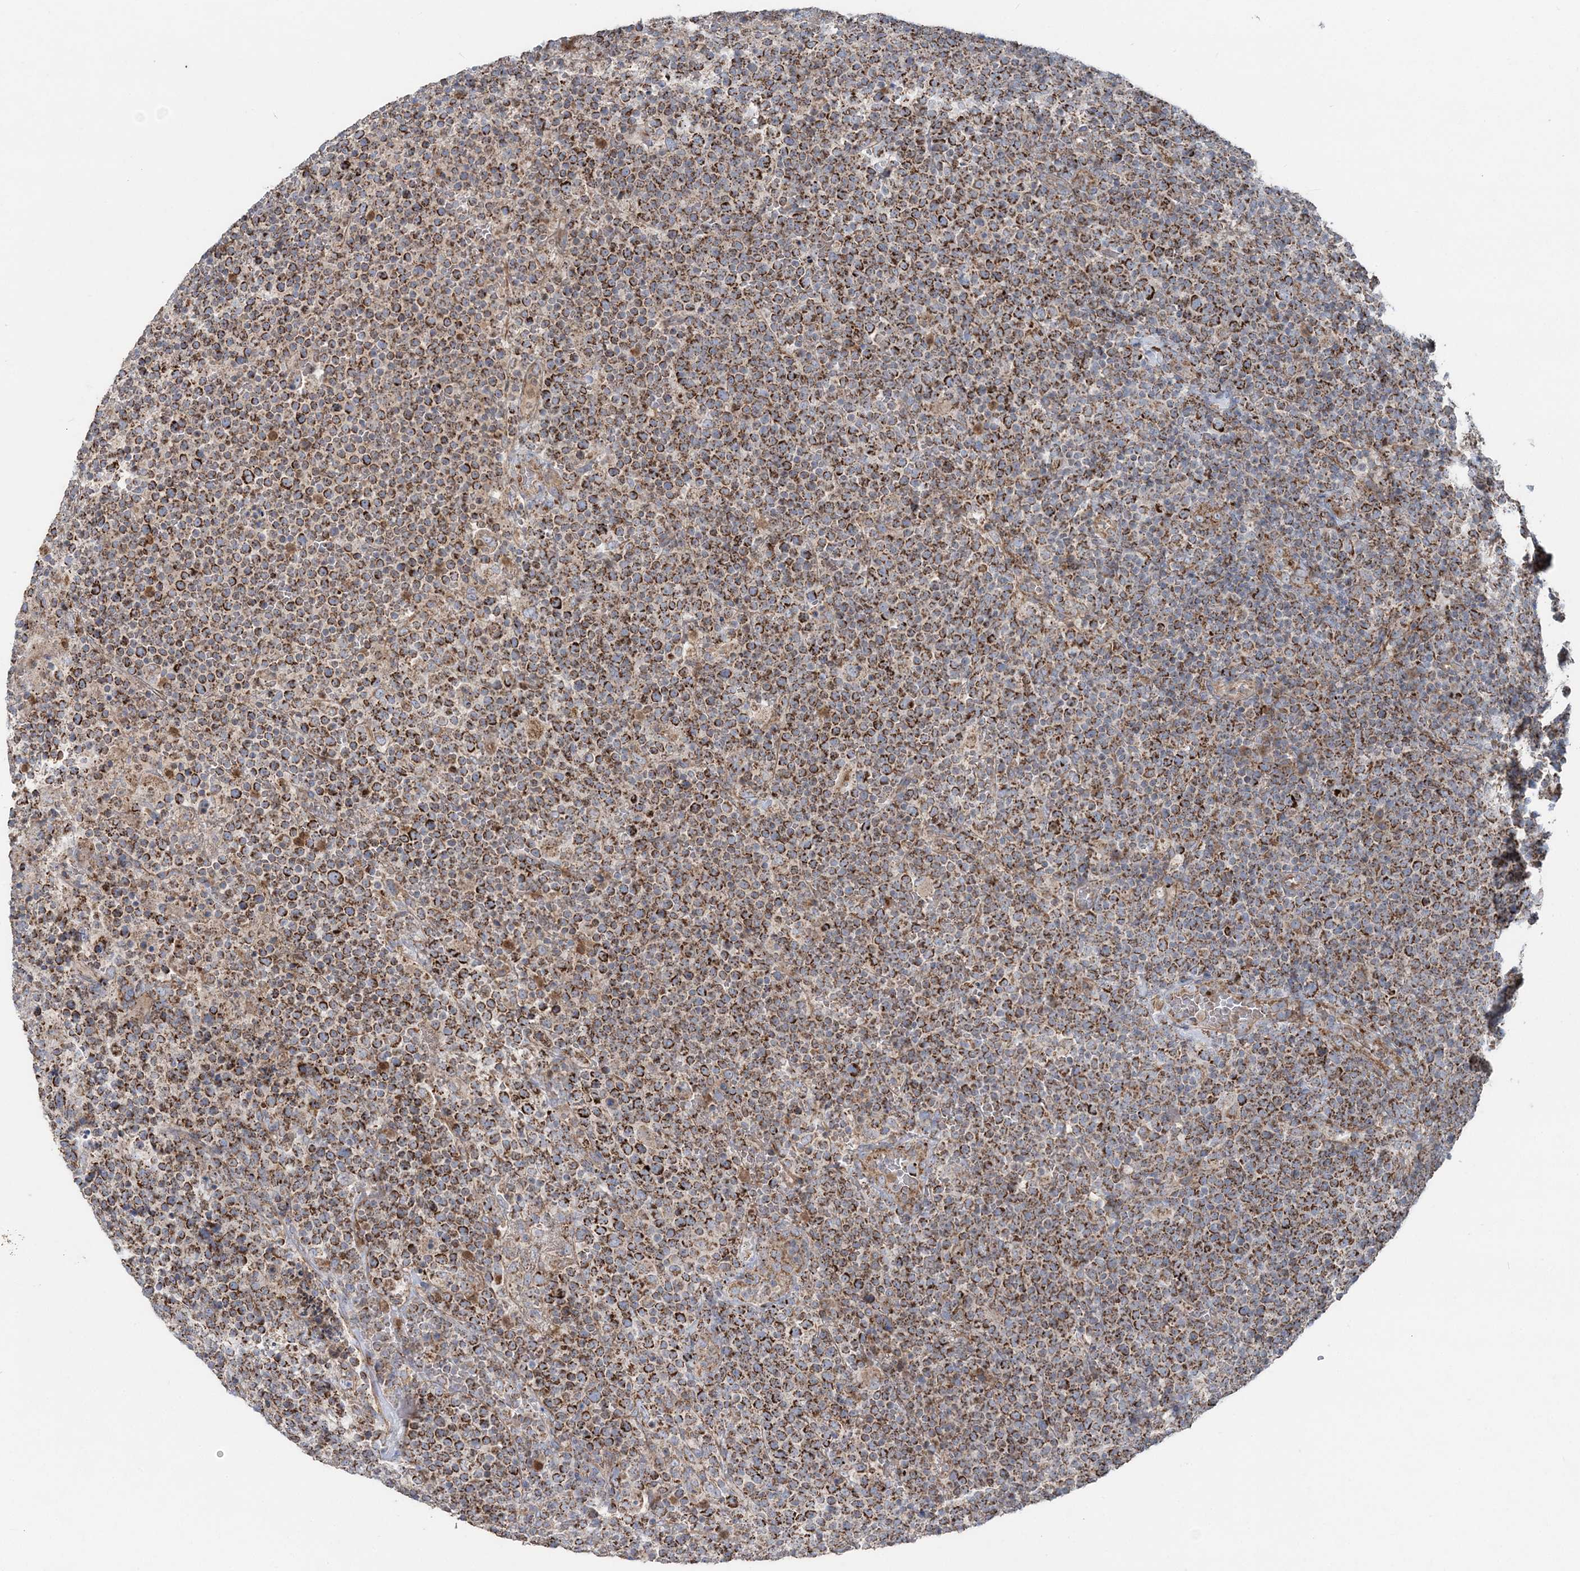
{"staining": {"intensity": "strong", "quantity": ">75%", "location": "cytoplasmic/membranous"}, "tissue": "lymphoma", "cell_type": "Tumor cells", "image_type": "cancer", "snomed": [{"axis": "morphology", "description": "Malignant lymphoma, non-Hodgkin's type, High grade"}, {"axis": "topography", "description": "Lymph node"}], "caption": "Immunohistochemistry of human lymphoma exhibits high levels of strong cytoplasmic/membranous expression in approximately >75% of tumor cells.", "gene": "LRPPRC", "patient": {"sex": "male", "age": 61}}